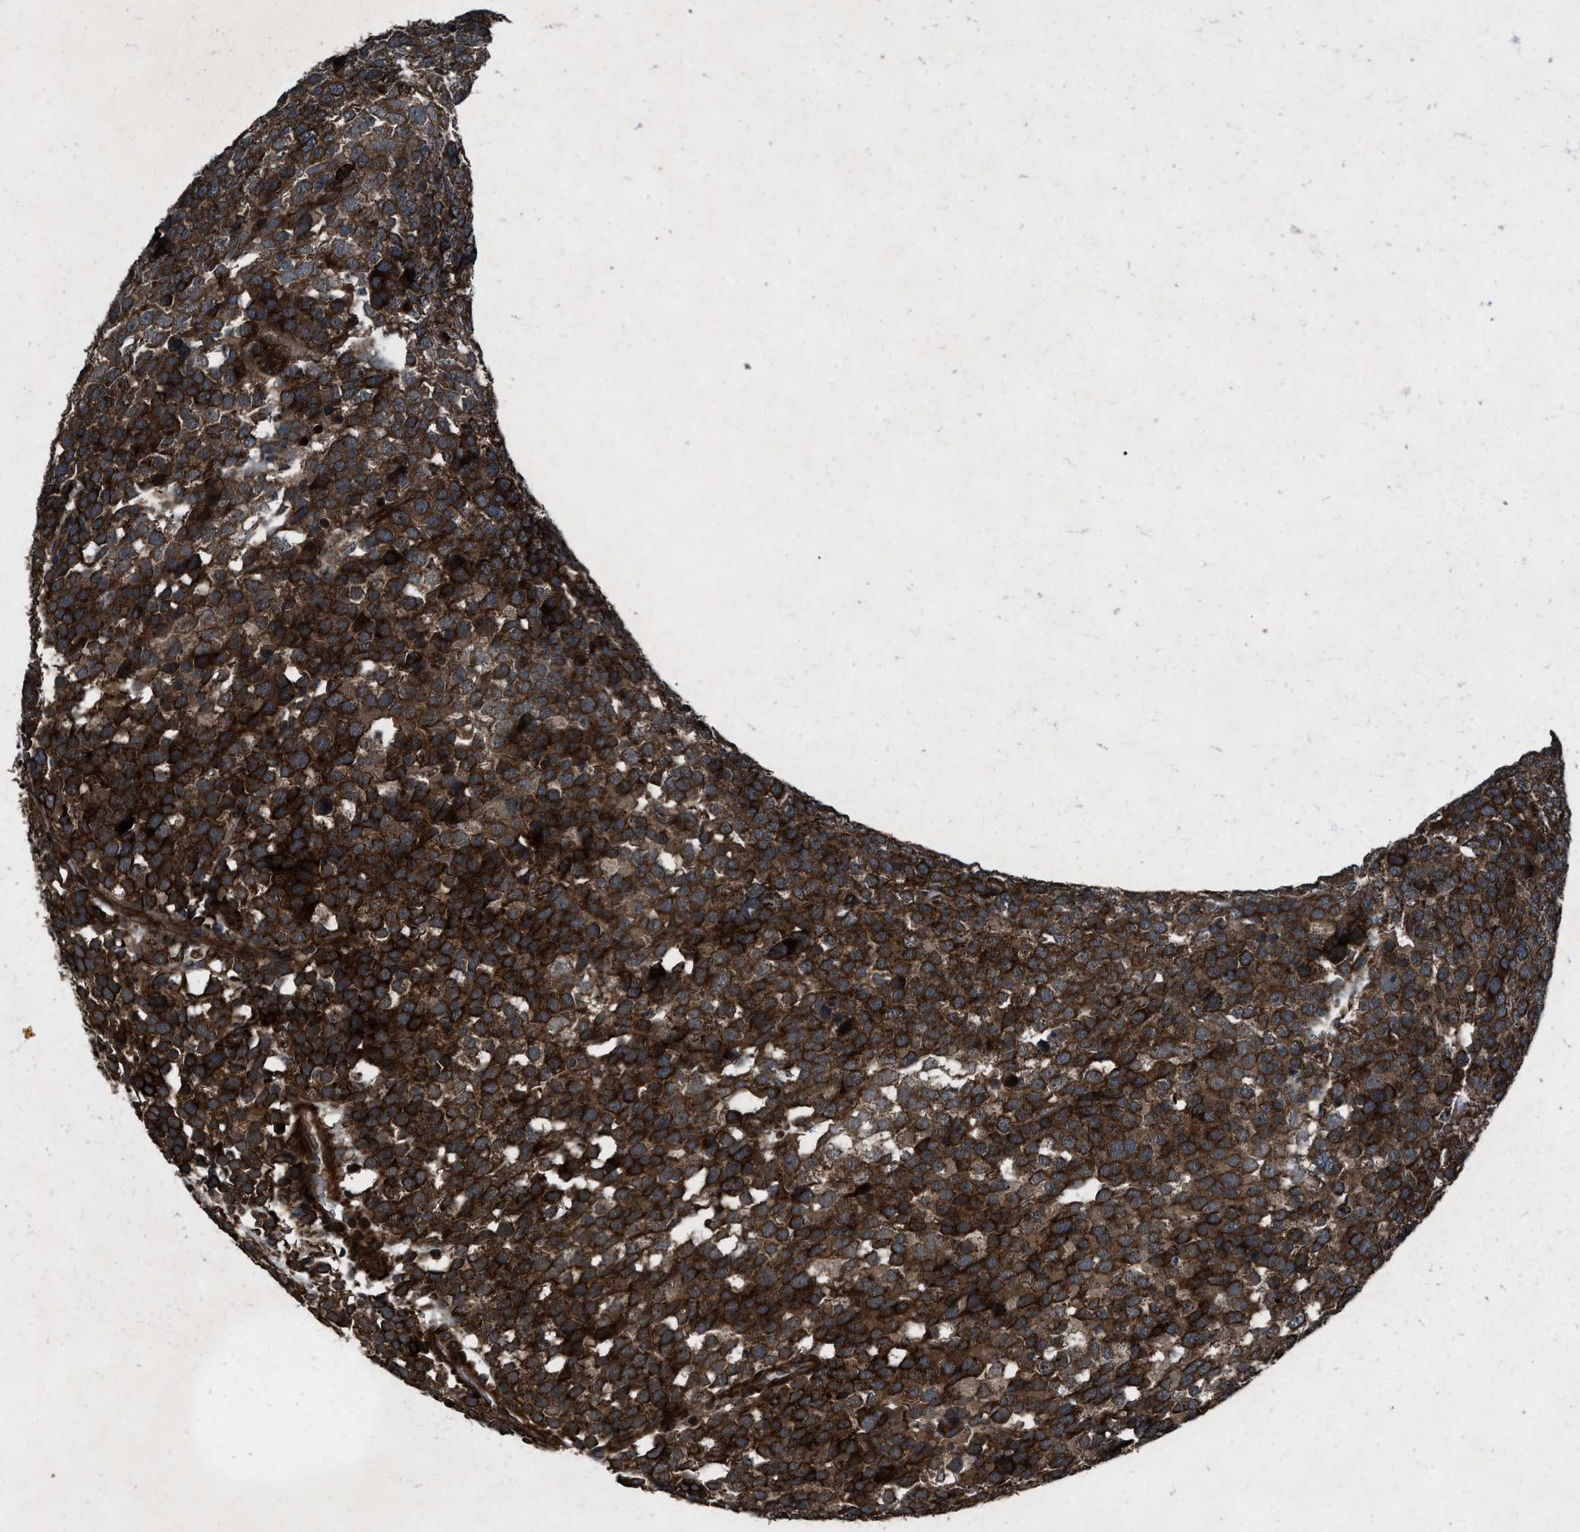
{"staining": {"intensity": "strong", "quantity": ">75%", "location": "cytoplasmic/membranous"}, "tissue": "testis cancer", "cell_type": "Tumor cells", "image_type": "cancer", "snomed": [{"axis": "morphology", "description": "Seminoma, NOS"}, {"axis": "topography", "description": "Testis"}], "caption": "Testis seminoma stained with DAB IHC shows high levels of strong cytoplasmic/membranous positivity in approximately >75% of tumor cells.", "gene": "IRAK4", "patient": {"sex": "male", "age": 71}}